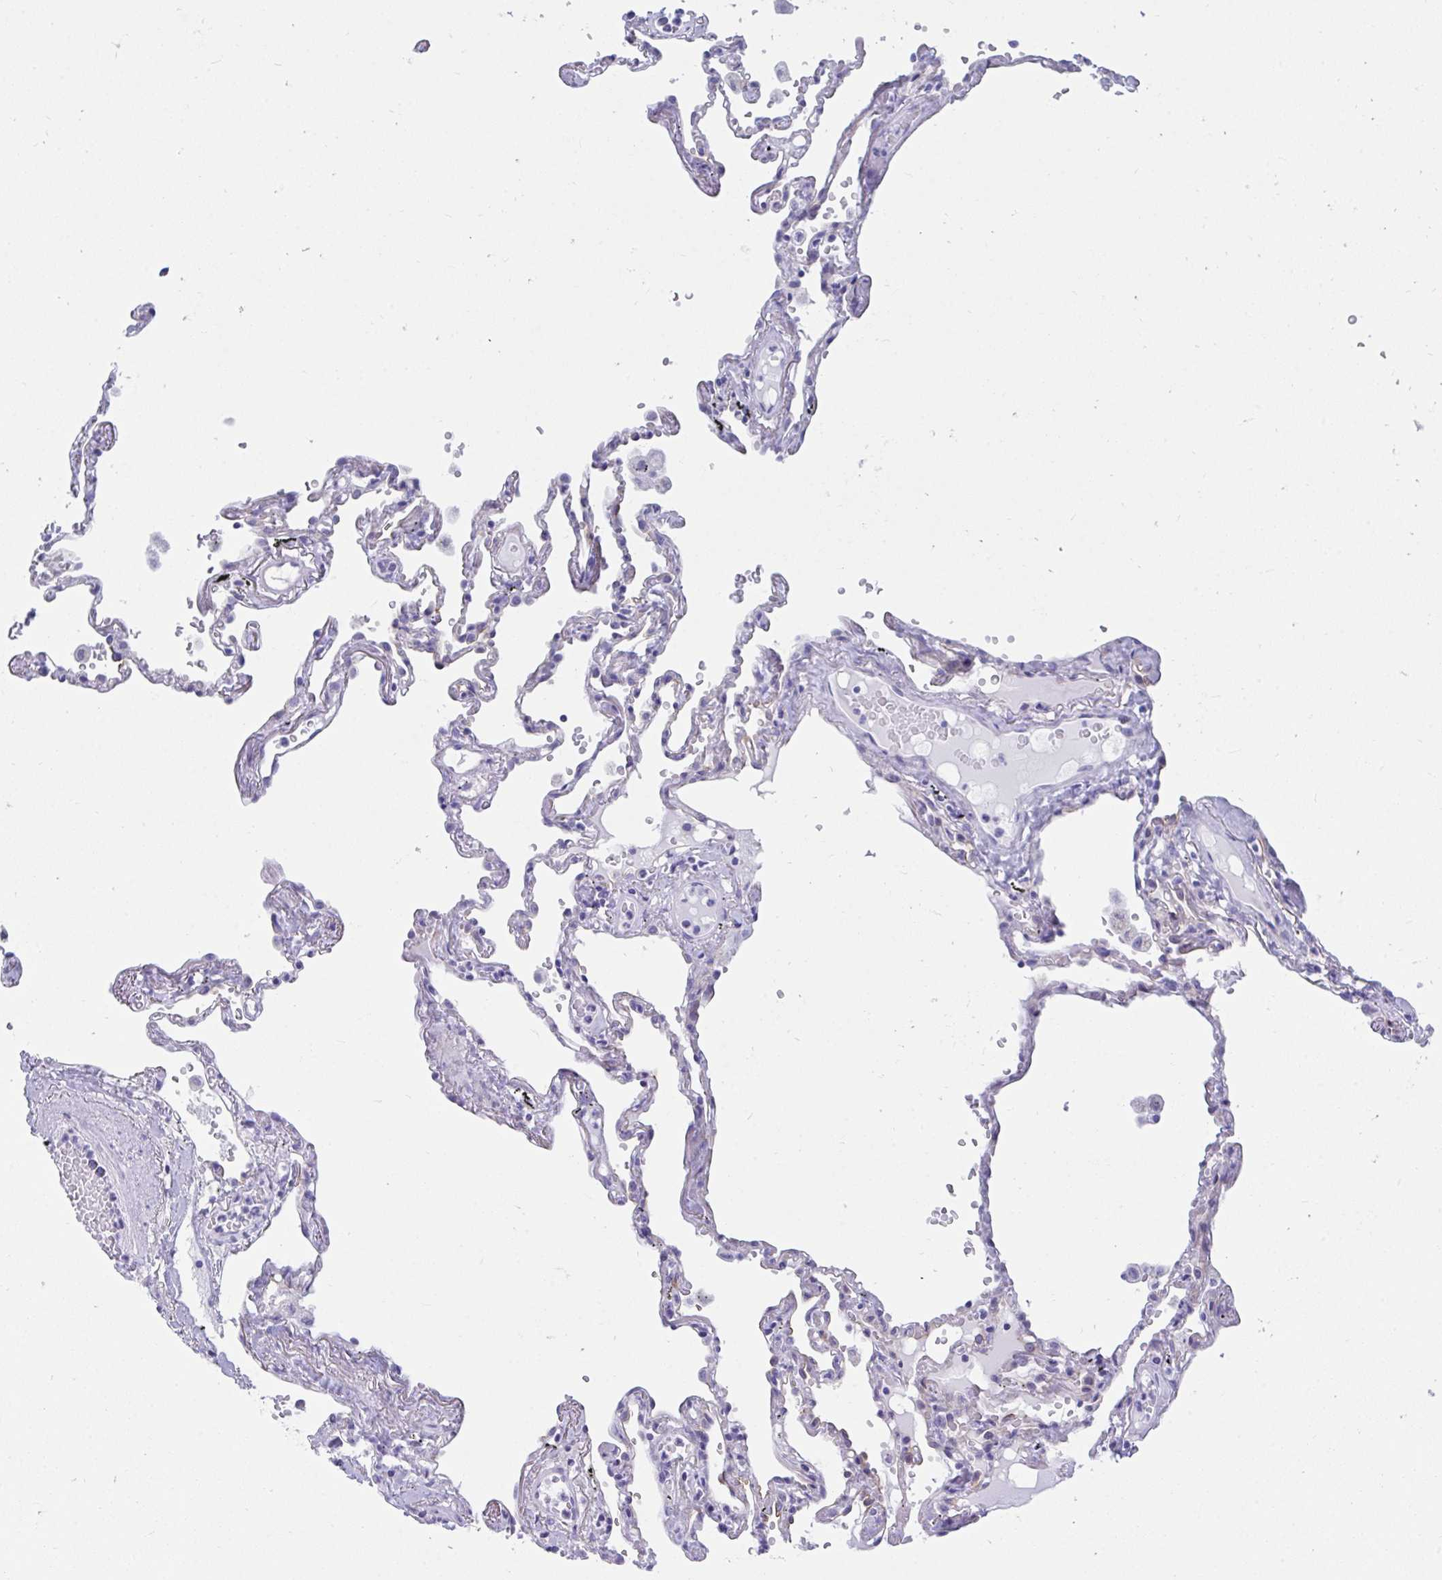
{"staining": {"intensity": "weak", "quantity": "<25%", "location": "cytoplasmic/membranous"}, "tissue": "lung", "cell_type": "Alveolar cells", "image_type": "normal", "snomed": [{"axis": "morphology", "description": "Normal tissue, NOS"}, {"axis": "topography", "description": "Lung"}], "caption": "The immunohistochemistry micrograph has no significant staining in alveolar cells of lung. (Stains: DAB (3,3'-diaminobenzidine) immunohistochemistry with hematoxylin counter stain, Microscopy: brightfield microscopy at high magnification).", "gene": "TTC30A", "patient": {"sex": "female", "age": 67}}